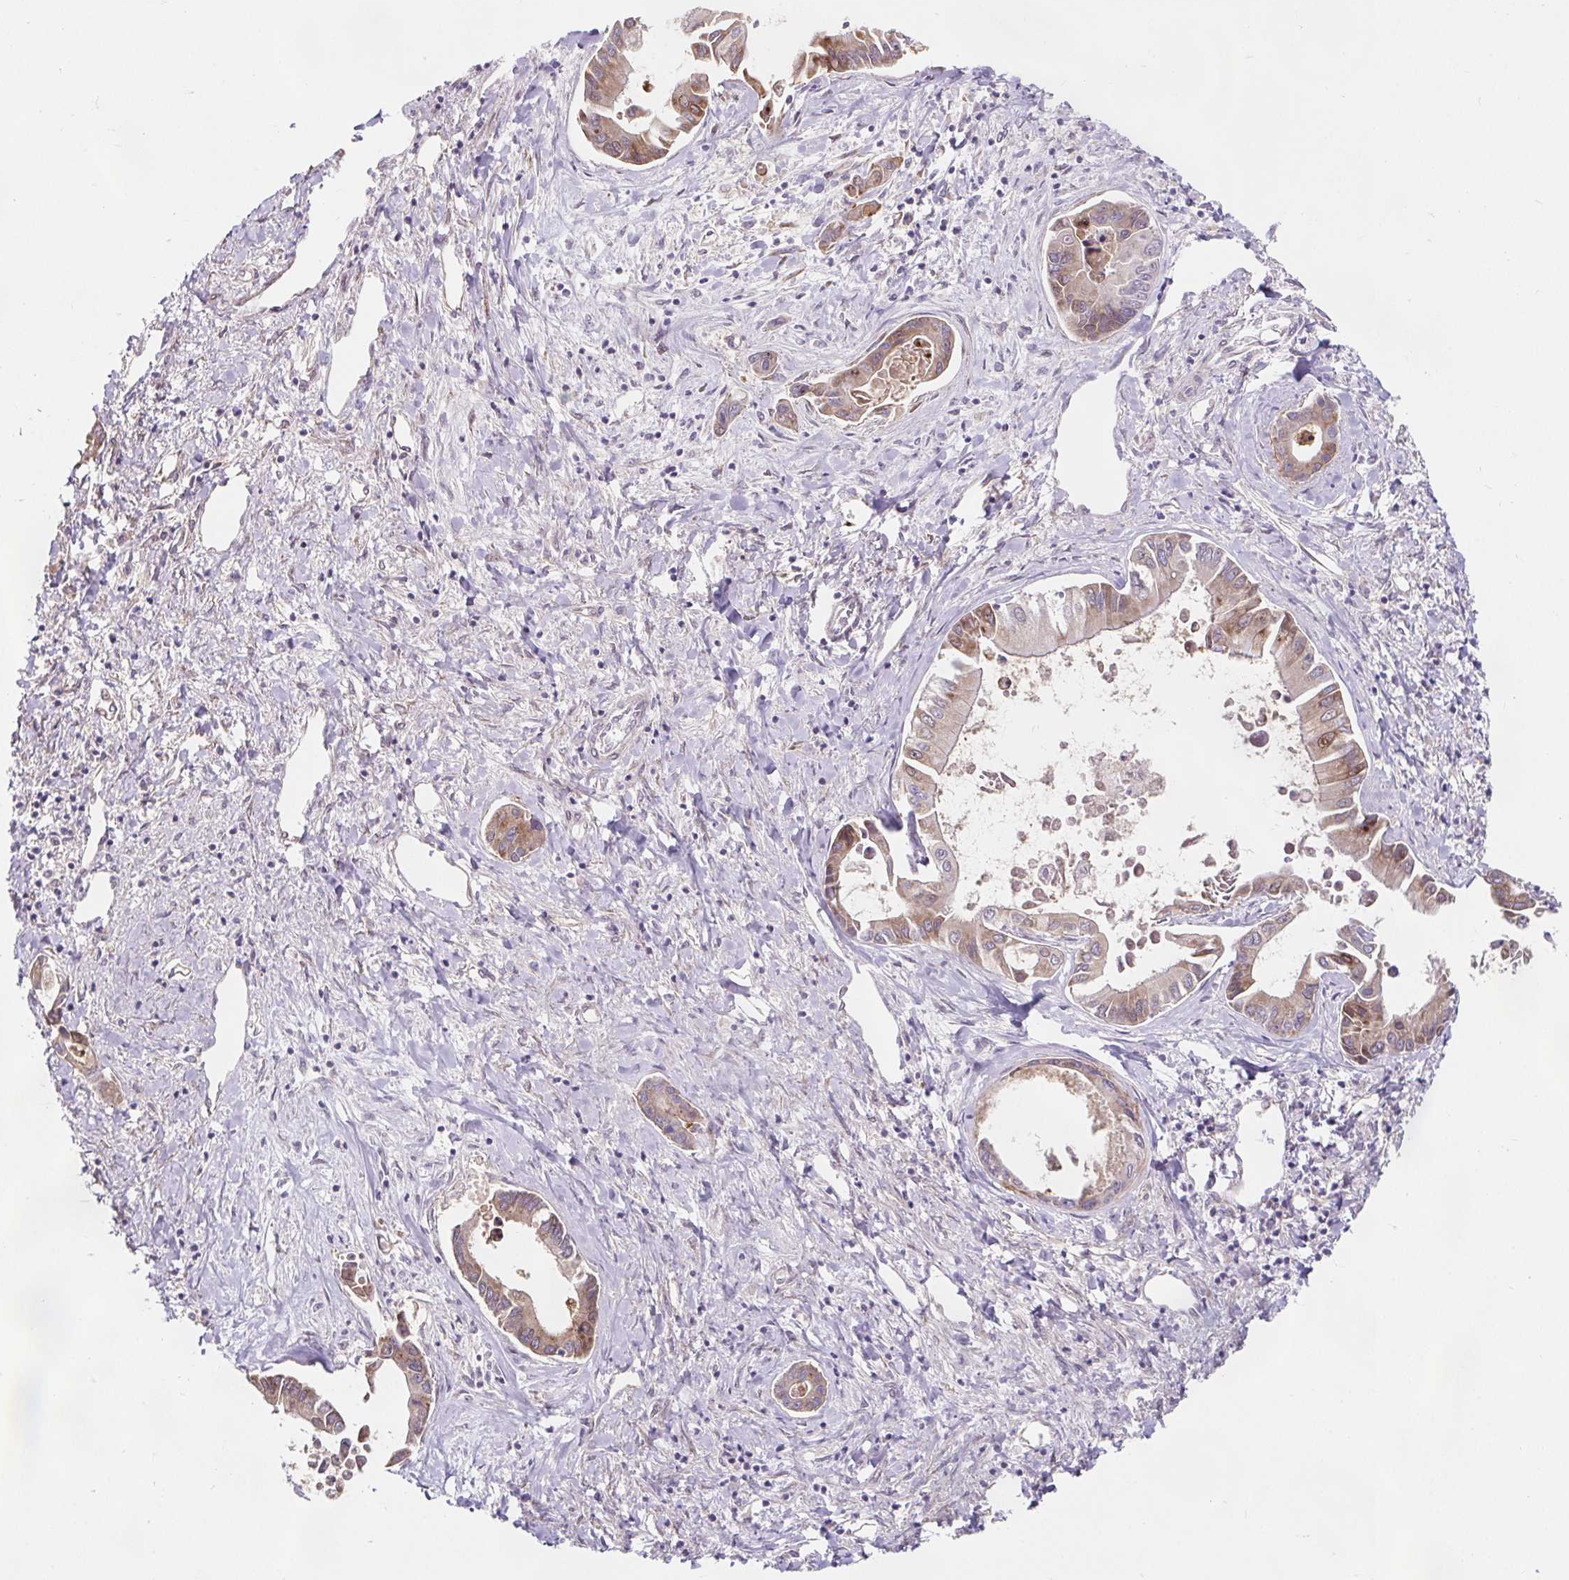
{"staining": {"intensity": "weak", "quantity": ">75%", "location": "cytoplasmic/membranous"}, "tissue": "liver cancer", "cell_type": "Tumor cells", "image_type": "cancer", "snomed": [{"axis": "morphology", "description": "Cholangiocarcinoma"}, {"axis": "topography", "description": "Liver"}], "caption": "A brown stain highlights weak cytoplasmic/membranous positivity of a protein in human liver cancer tumor cells. (DAB IHC with brightfield microscopy, high magnification).", "gene": "LYPD5", "patient": {"sex": "male", "age": 66}}